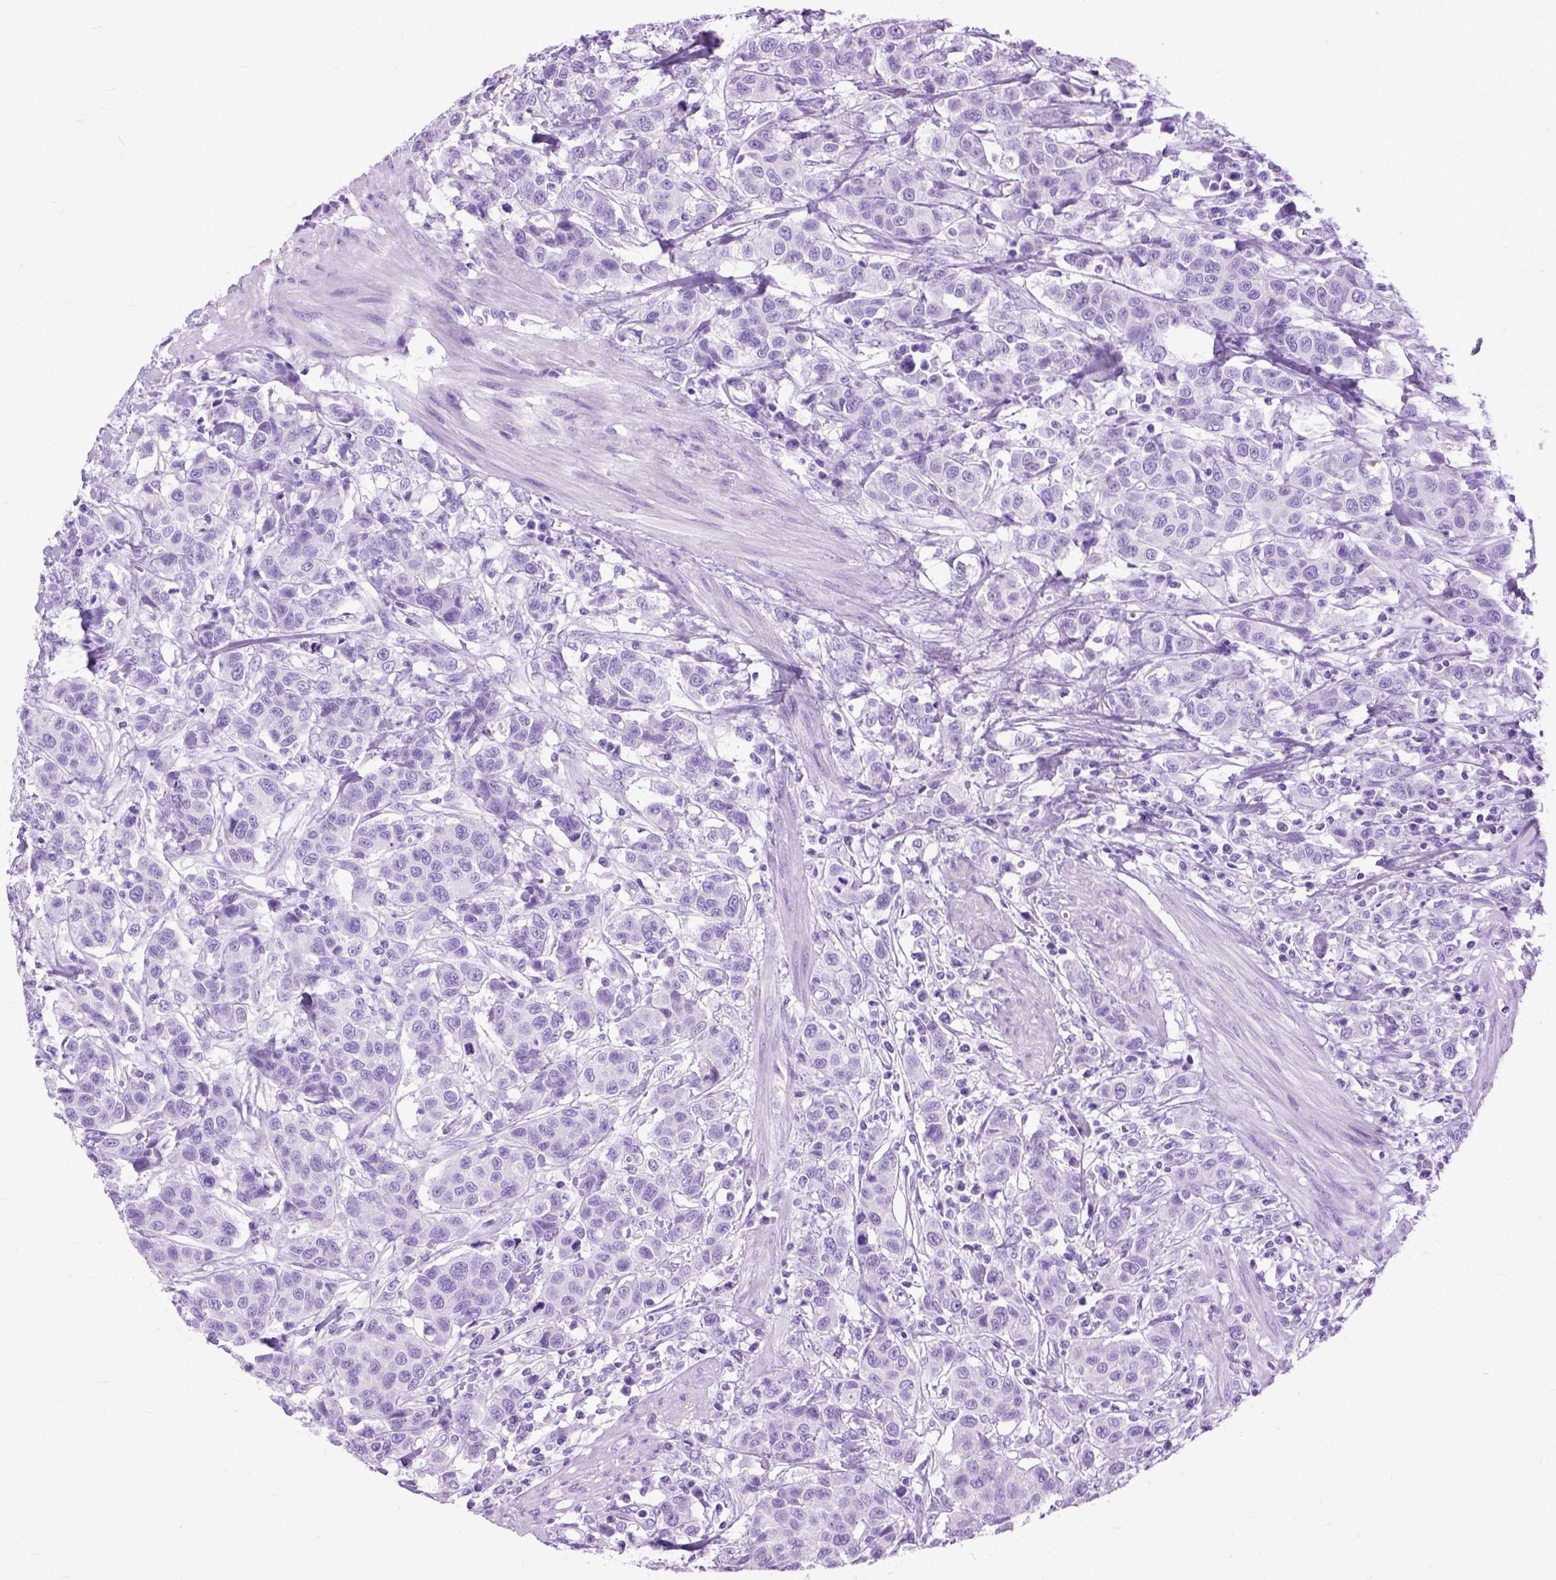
{"staining": {"intensity": "negative", "quantity": "none", "location": "none"}, "tissue": "urothelial cancer", "cell_type": "Tumor cells", "image_type": "cancer", "snomed": [{"axis": "morphology", "description": "Urothelial carcinoma, High grade"}, {"axis": "topography", "description": "Urinary bladder"}], "caption": "High power microscopy micrograph of an immunohistochemistry (IHC) micrograph of urothelial cancer, revealing no significant staining in tumor cells.", "gene": "GNGT1", "patient": {"sex": "female", "age": 58}}